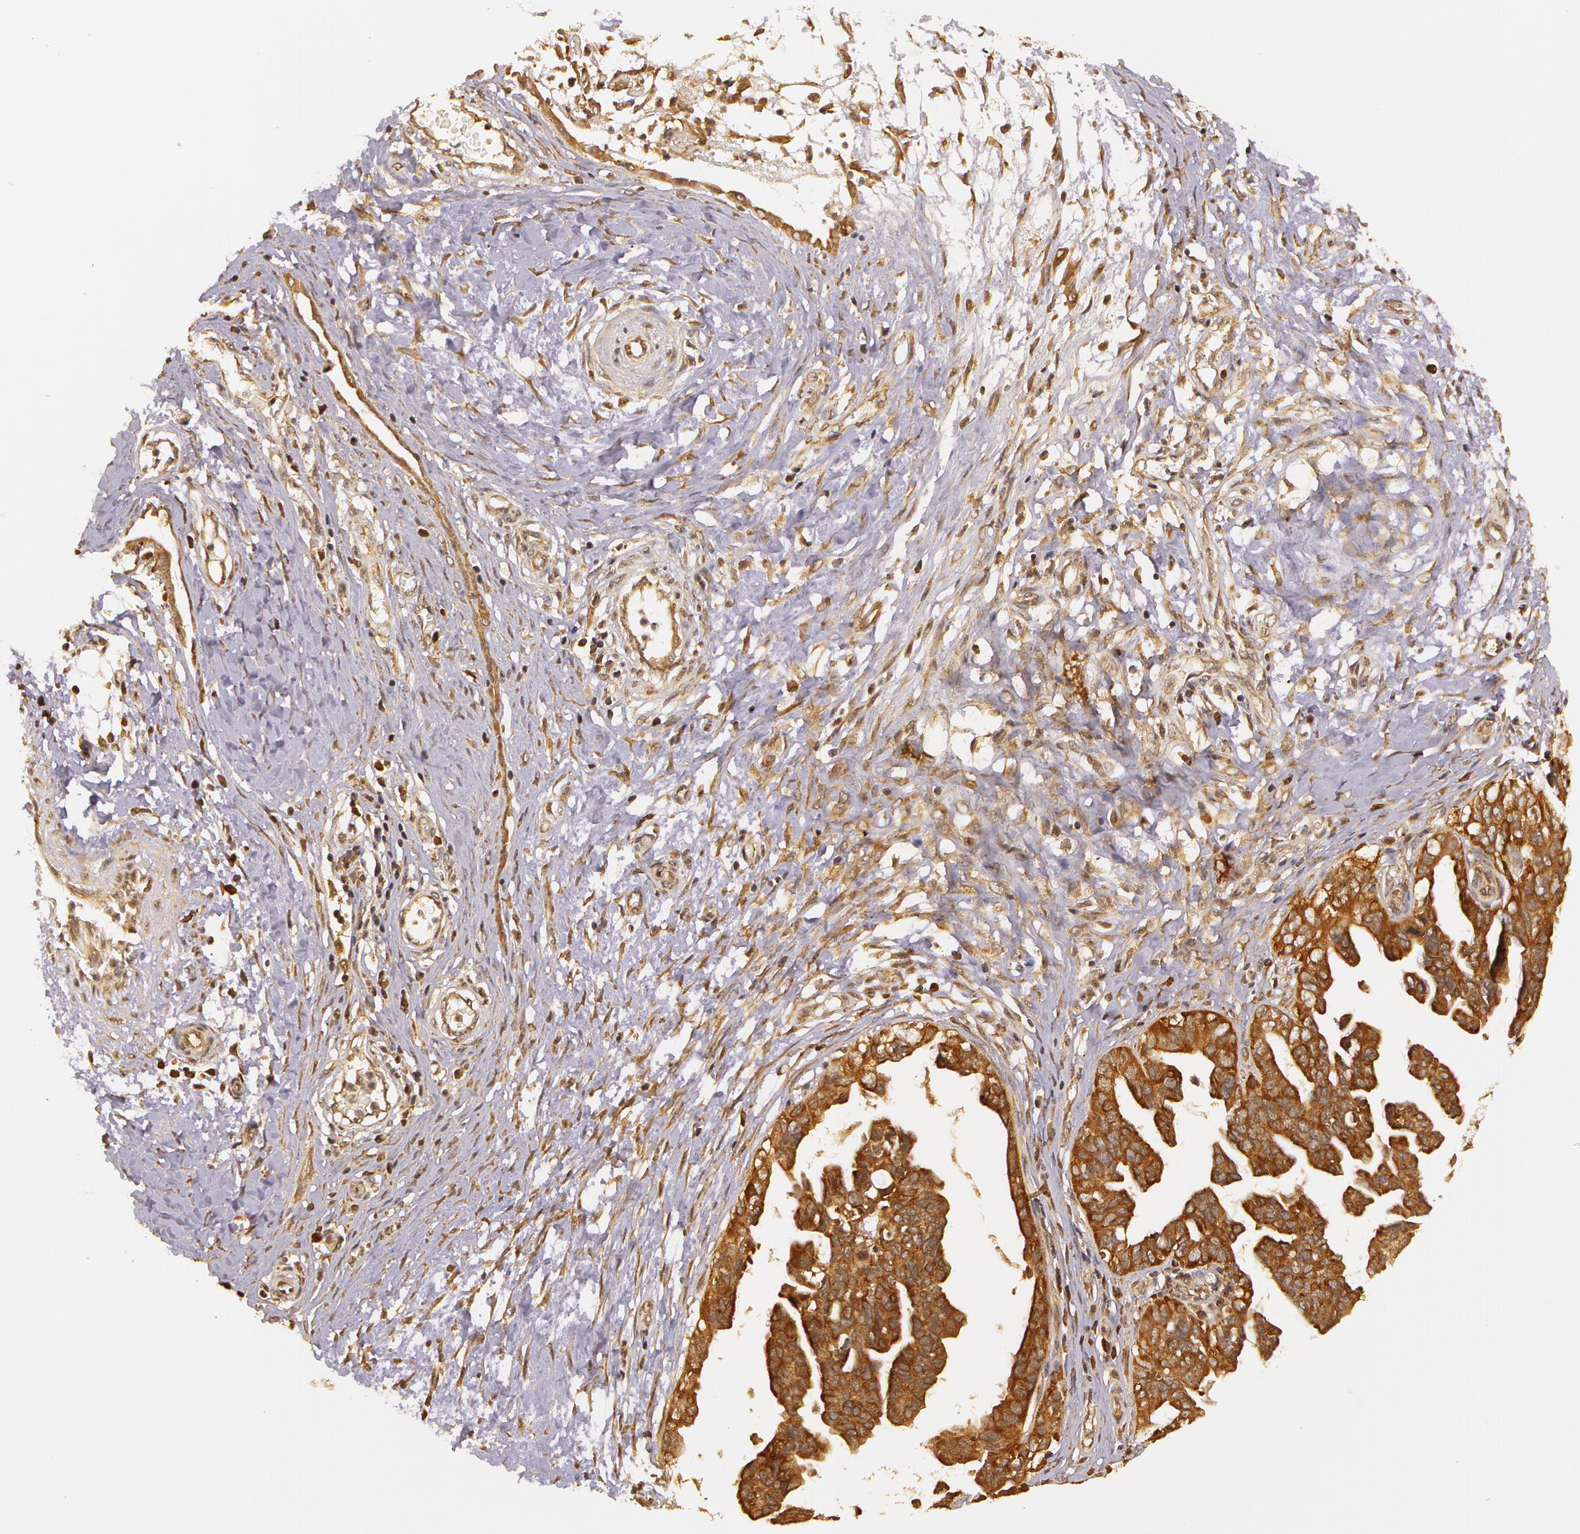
{"staining": {"intensity": "moderate", "quantity": ">75%", "location": "cytoplasmic/membranous"}, "tissue": "ovarian cancer", "cell_type": "Tumor cells", "image_type": "cancer", "snomed": [{"axis": "morphology", "description": "Cystadenocarcinoma, serous, NOS"}, {"axis": "topography", "description": "Ovary"}], "caption": "Immunohistochemical staining of human ovarian cancer displays medium levels of moderate cytoplasmic/membranous protein expression in about >75% of tumor cells.", "gene": "ASCC2", "patient": {"sex": "female", "age": 64}}